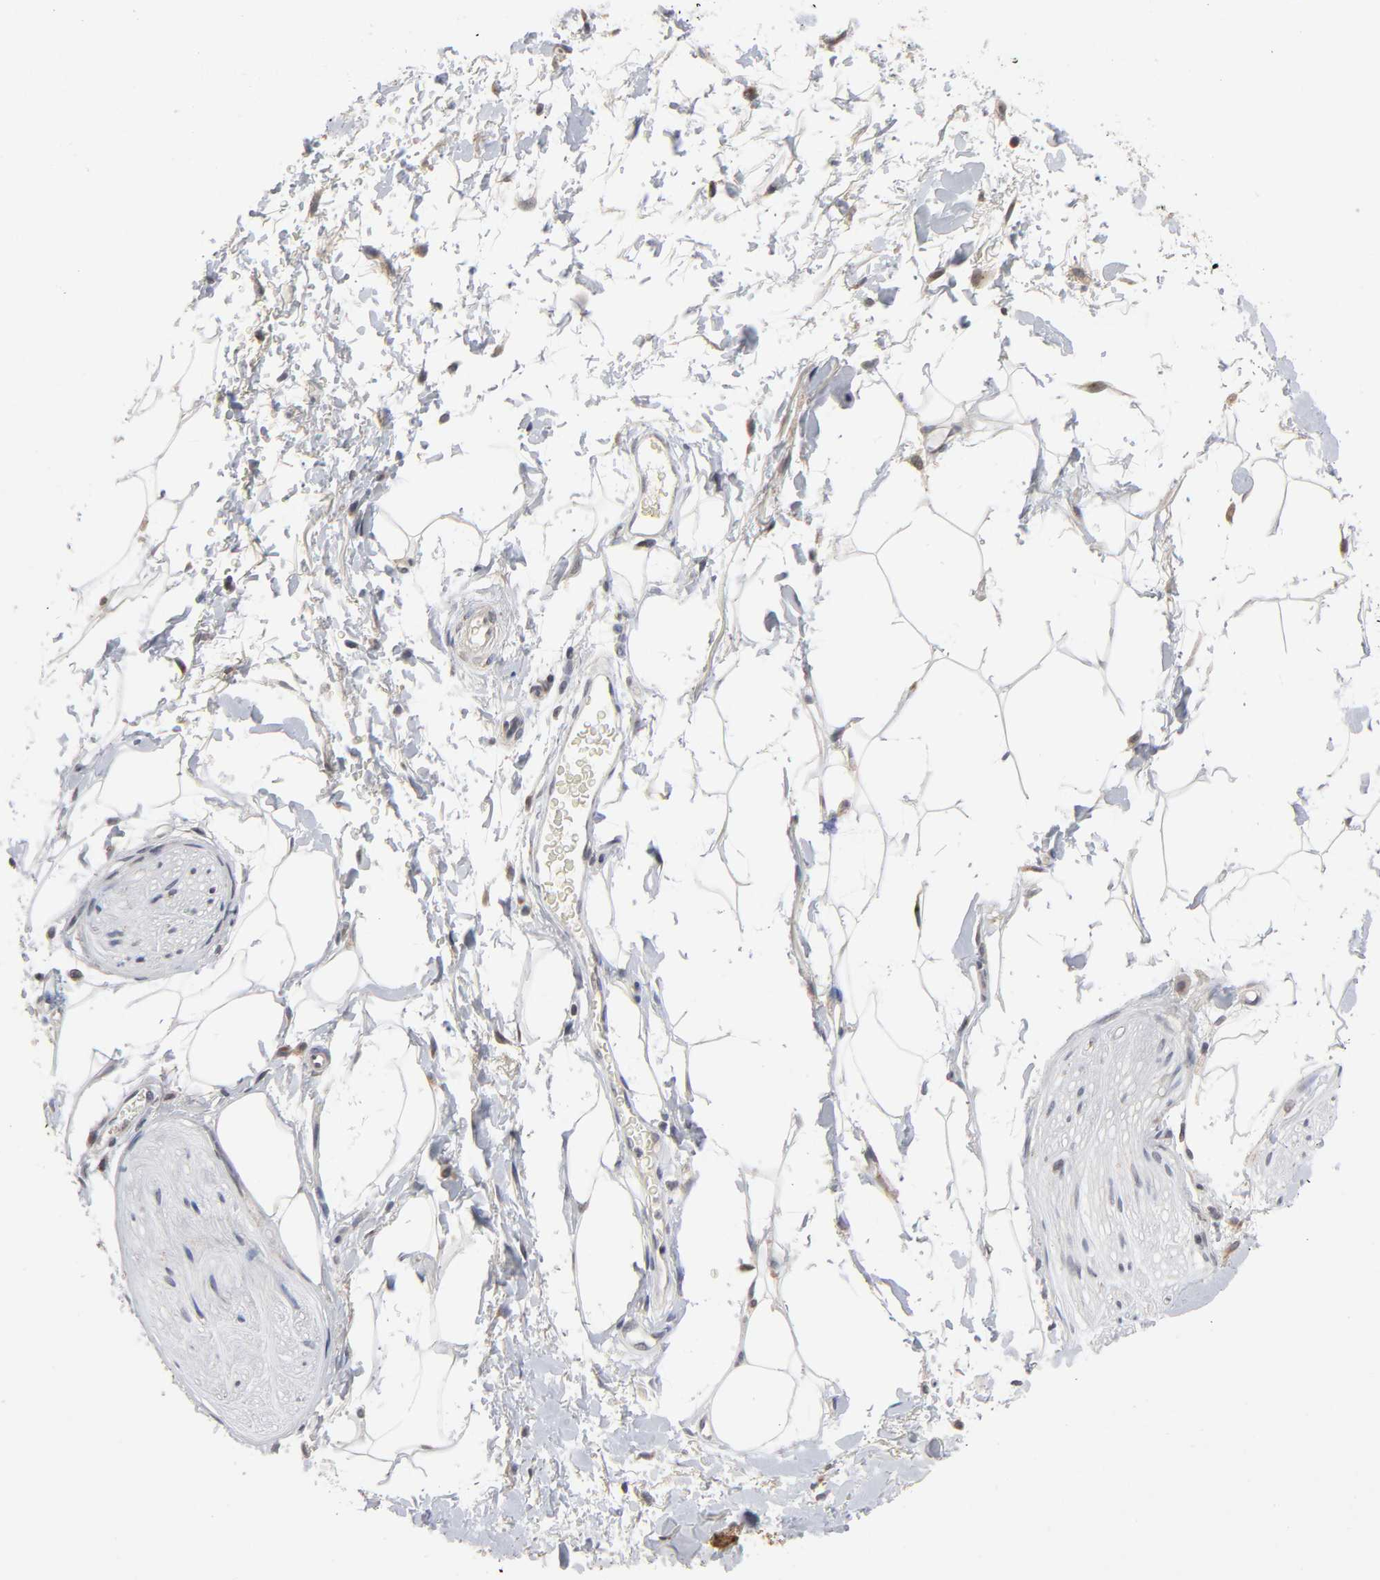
{"staining": {"intensity": "negative", "quantity": "none", "location": "none"}, "tissue": "adipose tissue", "cell_type": "Adipocytes", "image_type": "normal", "snomed": [{"axis": "morphology", "description": "Normal tissue, NOS"}, {"axis": "topography", "description": "Soft tissue"}, {"axis": "topography", "description": "Peripheral nerve tissue"}], "caption": "An immunohistochemistry (IHC) histopathology image of normal adipose tissue is shown. There is no staining in adipocytes of adipose tissue.", "gene": "AUH", "patient": {"sex": "female", "age": 71}}